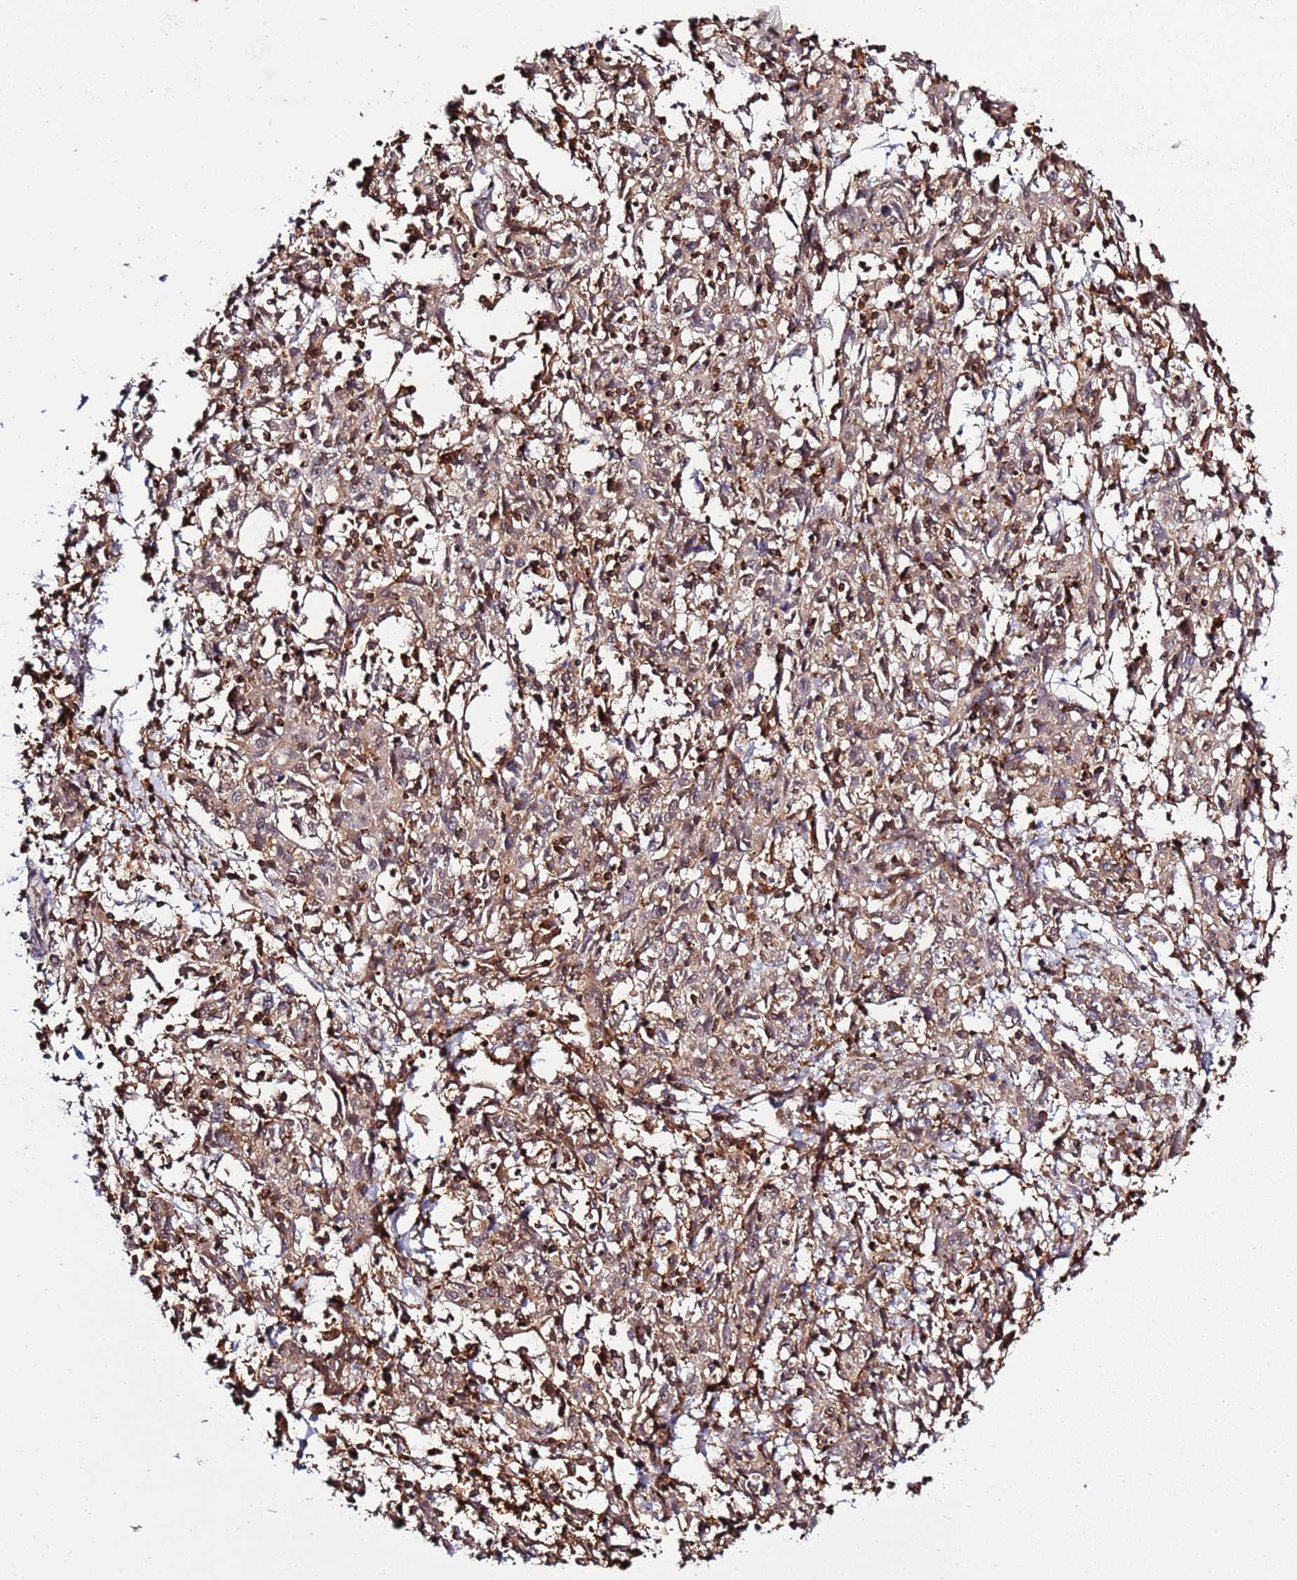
{"staining": {"intensity": "moderate", "quantity": ">75%", "location": "cytoplasmic/membranous,nuclear"}, "tissue": "cervical cancer", "cell_type": "Tumor cells", "image_type": "cancer", "snomed": [{"axis": "morphology", "description": "Squamous cell carcinoma, NOS"}, {"axis": "topography", "description": "Cervix"}], "caption": "Immunohistochemical staining of squamous cell carcinoma (cervical) exhibits medium levels of moderate cytoplasmic/membranous and nuclear protein positivity in approximately >75% of tumor cells.", "gene": "ZNF624", "patient": {"sex": "female", "age": 46}}